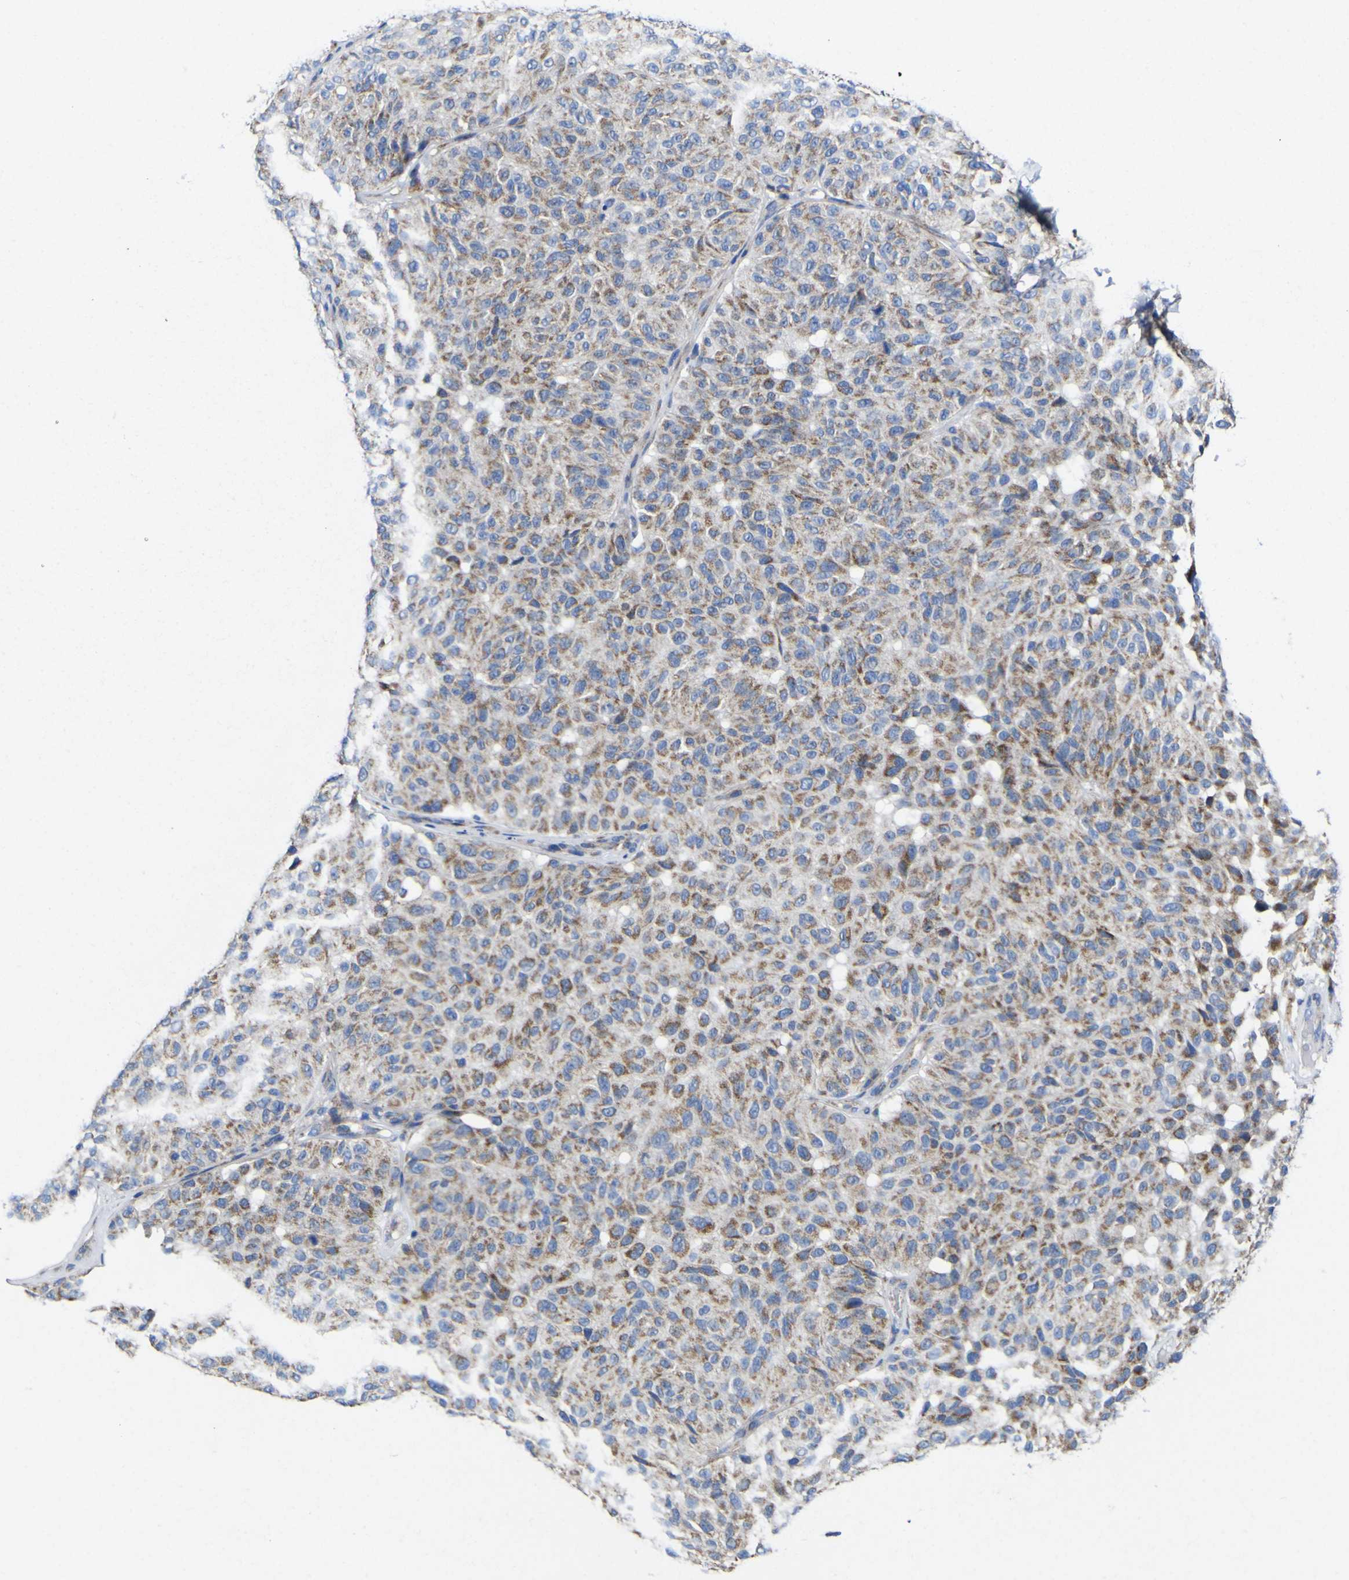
{"staining": {"intensity": "moderate", "quantity": ">75%", "location": "cytoplasmic/membranous"}, "tissue": "melanoma", "cell_type": "Tumor cells", "image_type": "cancer", "snomed": [{"axis": "morphology", "description": "Malignant melanoma, NOS"}, {"axis": "topography", "description": "Skin"}], "caption": "Malignant melanoma stained with immunohistochemistry shows moderate cytoplasmic/membranous positivity in approximately >75% of tumor cells.", "gene": "CCDC90B", "patient": {"sex": "female", "age": 46}}